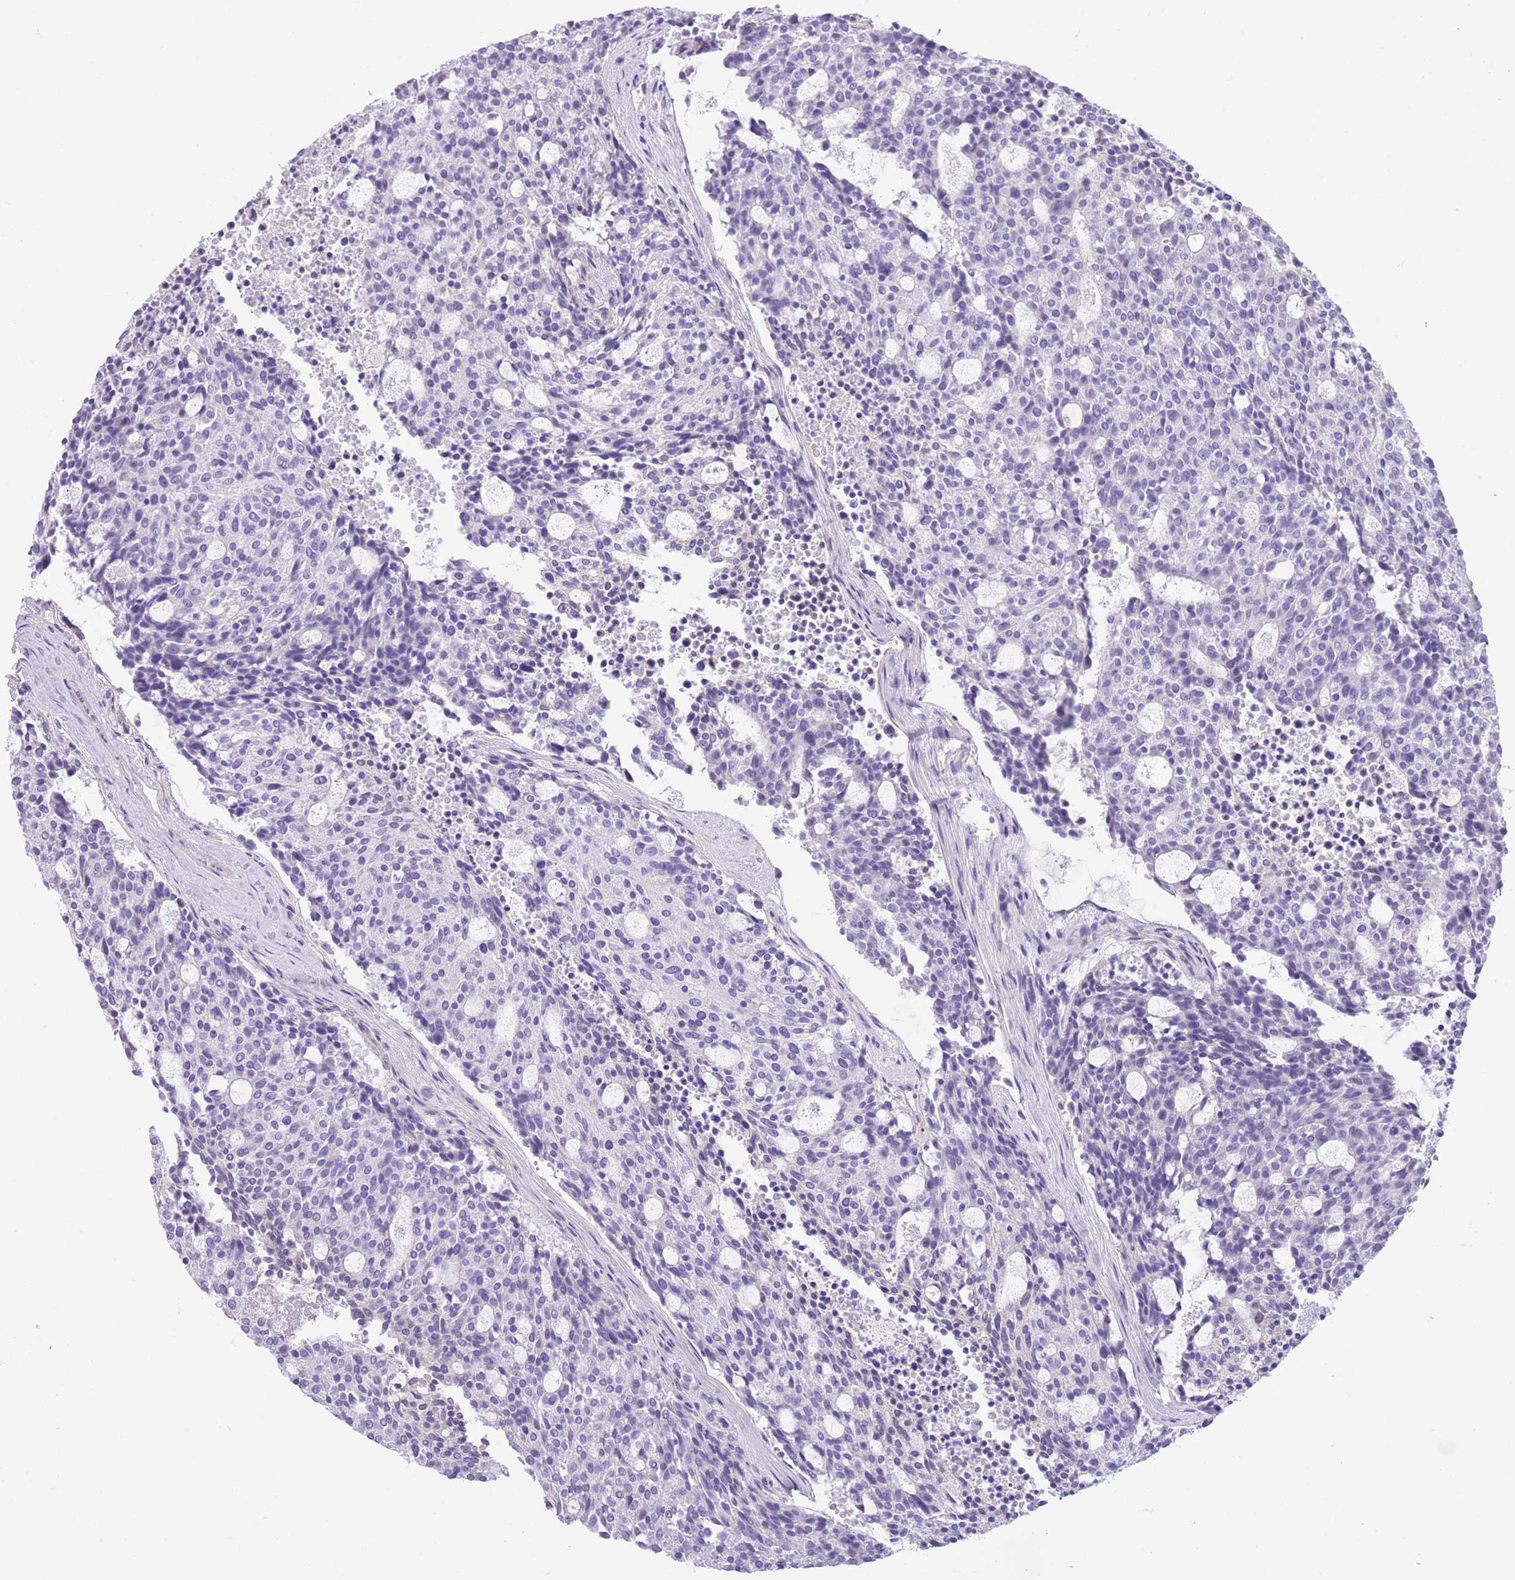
{"staining": {"intensity": "negative", "quantity": "none", "location": "none"}, "tissue": "carcinoid", "cell_type": "Tumor cells", "image_type": "cancer", "snomed": [{"axis": "morphology", "description": "Carcinoid, malignant, NOS"}, {"axis": "topography", "description": "Pancreas"}], "caption": "A photomicrograph of malignant carcinoid stained for a protein reveals no brown staining in tumor cells. (IHC, brightfield microscopy, high magnification).", "gene": "TSGA13", "patient": {"sex": "female", "age": 54}}